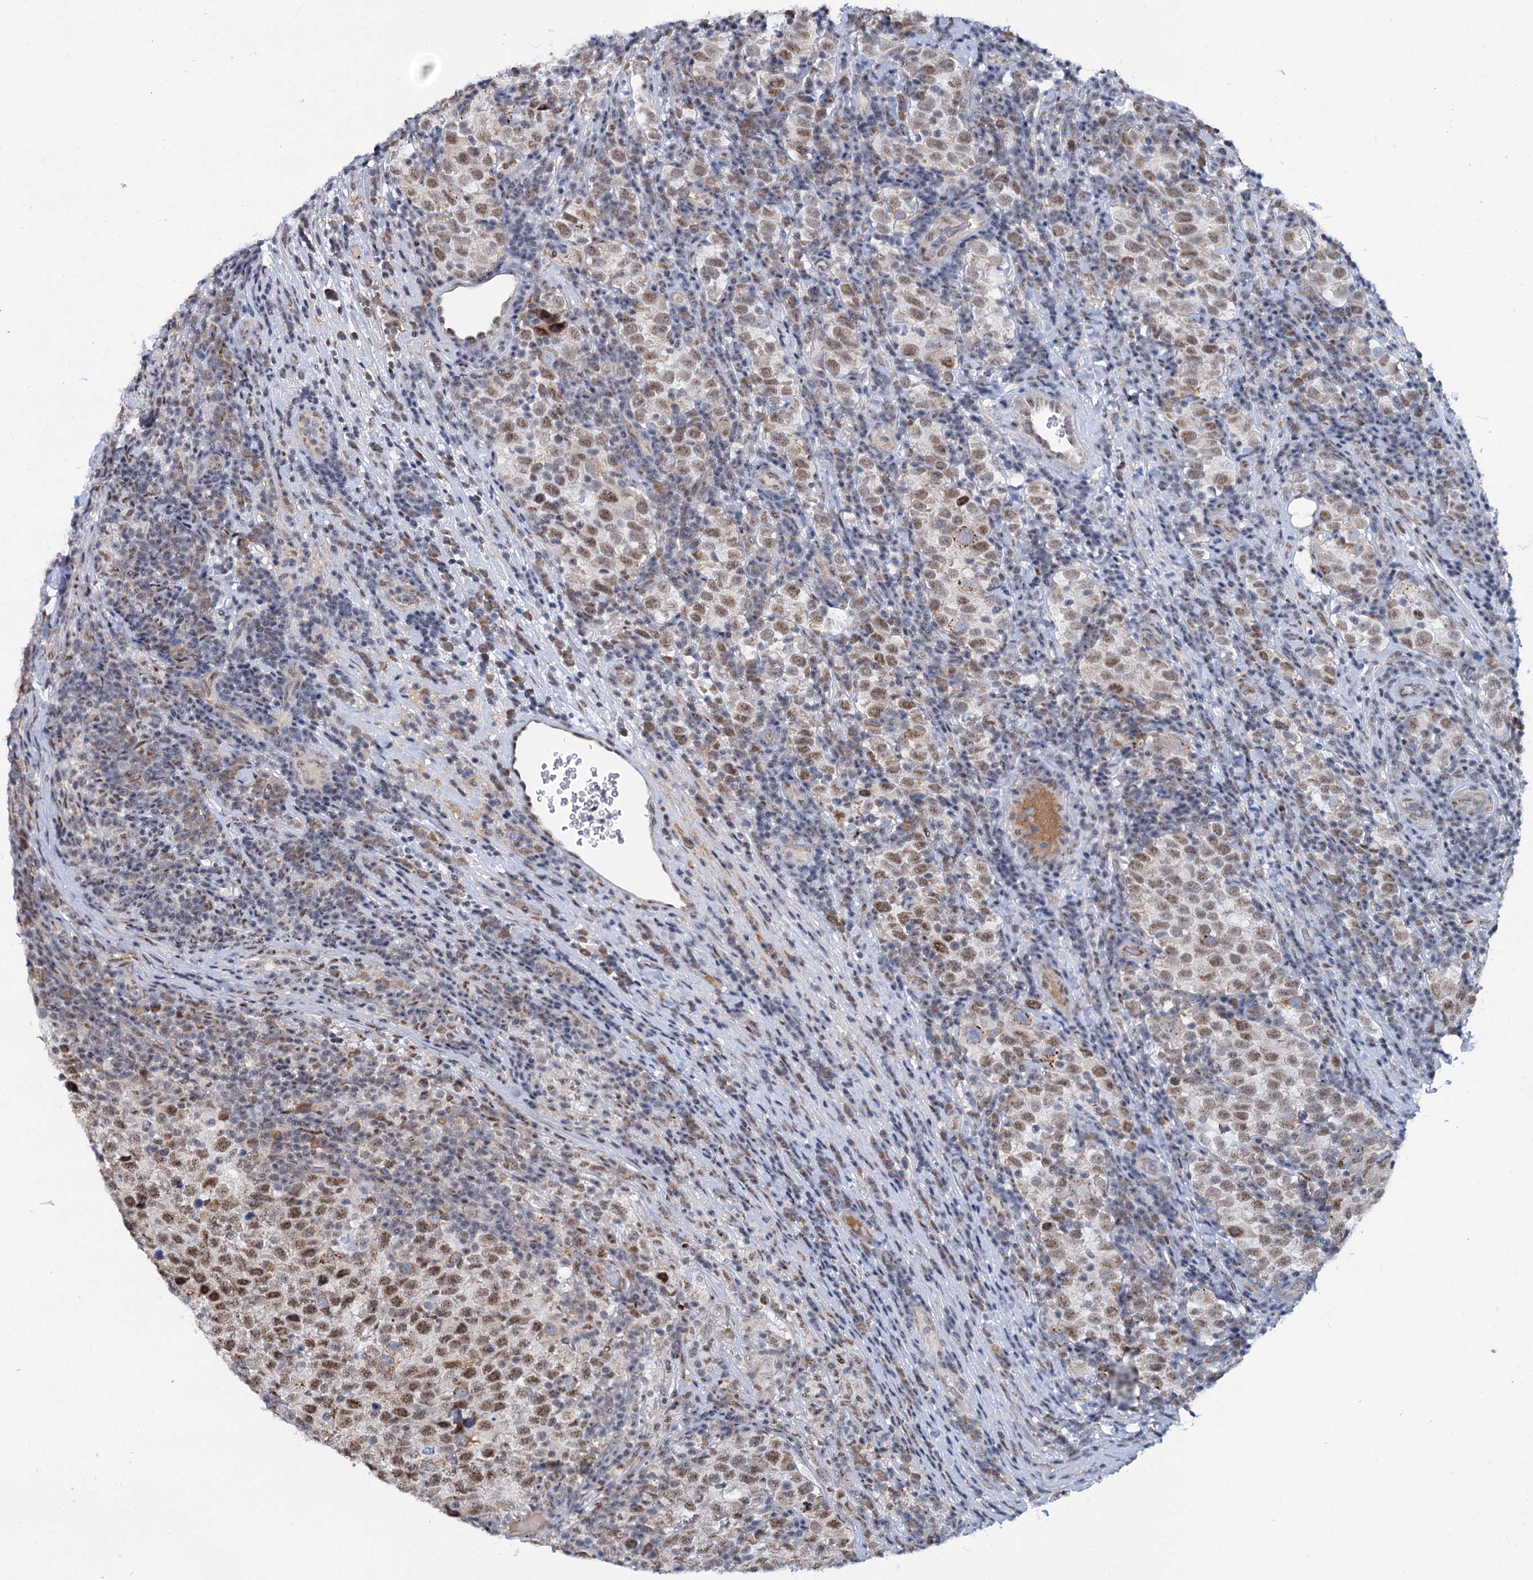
{"staining": {"intensity": "moderate", "quantity": ">75%", "location": "nuclear"}, "tissue": "testis cancer", "cell_type": "Tumor cells", "image_type": "cancer", "snomed": [{"axis": "morphology", "description": "Normal tissue, NOS"}, {"axis": "morphology", "description": "Seminoma, NOS"}, {"axis": "topography", "description": "Testis"}], "caption": "A medium amount of moderate nuclear staining is appreciated in approximately >75% of tumor cells in testis cancer (seminoma) tissue.", "gene": "SREK1", "patient": {"sex": "male", "age": 43}}